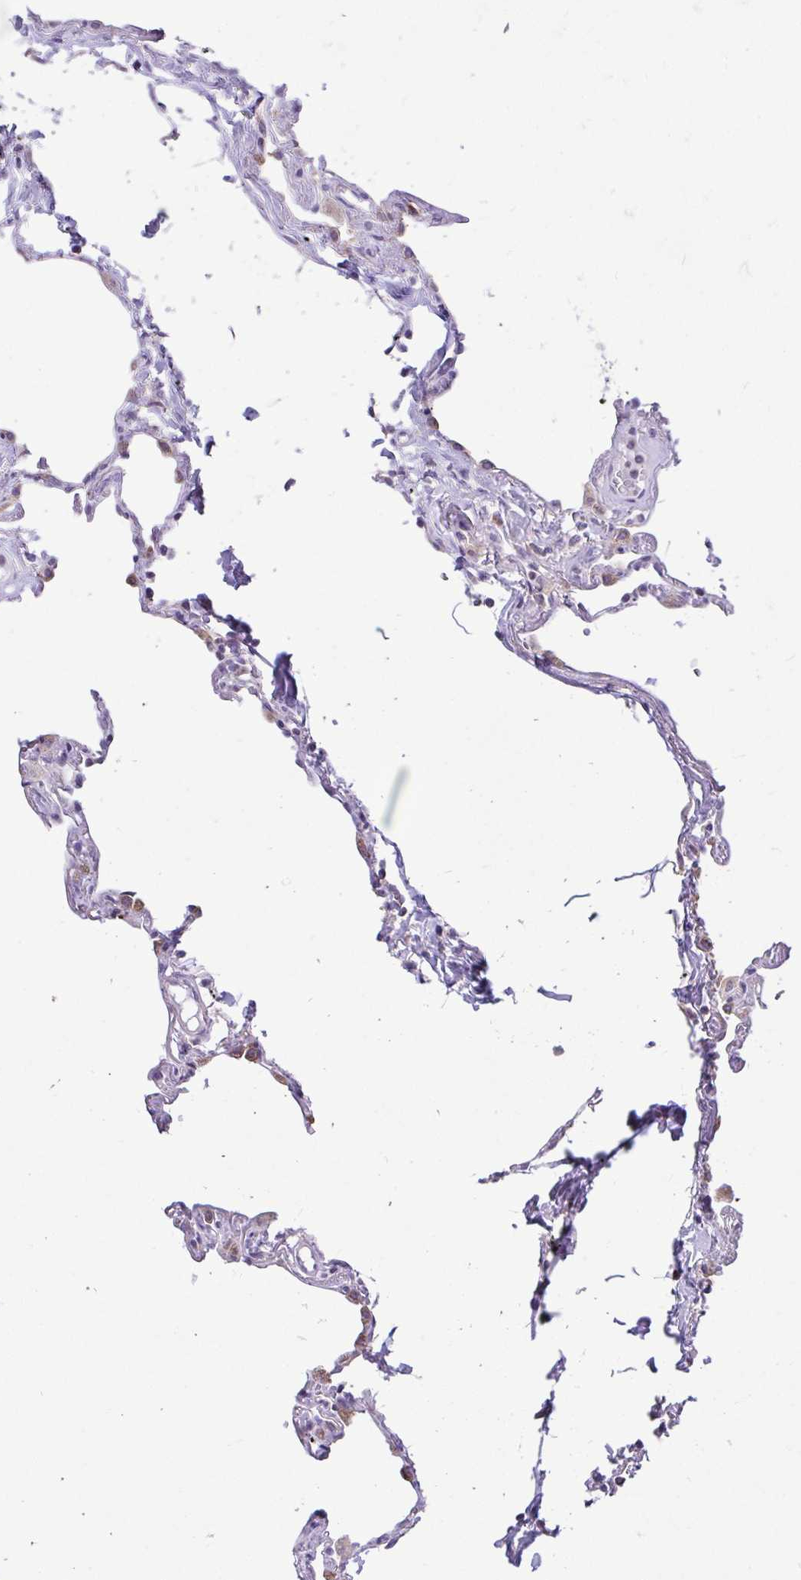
{"staining": {"intensity": "moderate", "quantity": "<25%", "location": "cytoplasmic/membranous"}, "tissue": "lung", "cell_type": "Alveolar cells", "image_type": "normal", "snomed": [{"axis": "morphology", "description": "Normal tissue, NOS"}, {"axis": "topography", "description": "Lung"}], "caption": "Human lung stained for a protein (brown) exhibits moderate cytoplasmic/membranous positive expression in approximately <25% of alveolar cells.", "gene": "PYCR2", "patient": {"sex": "female", "age": 67}}